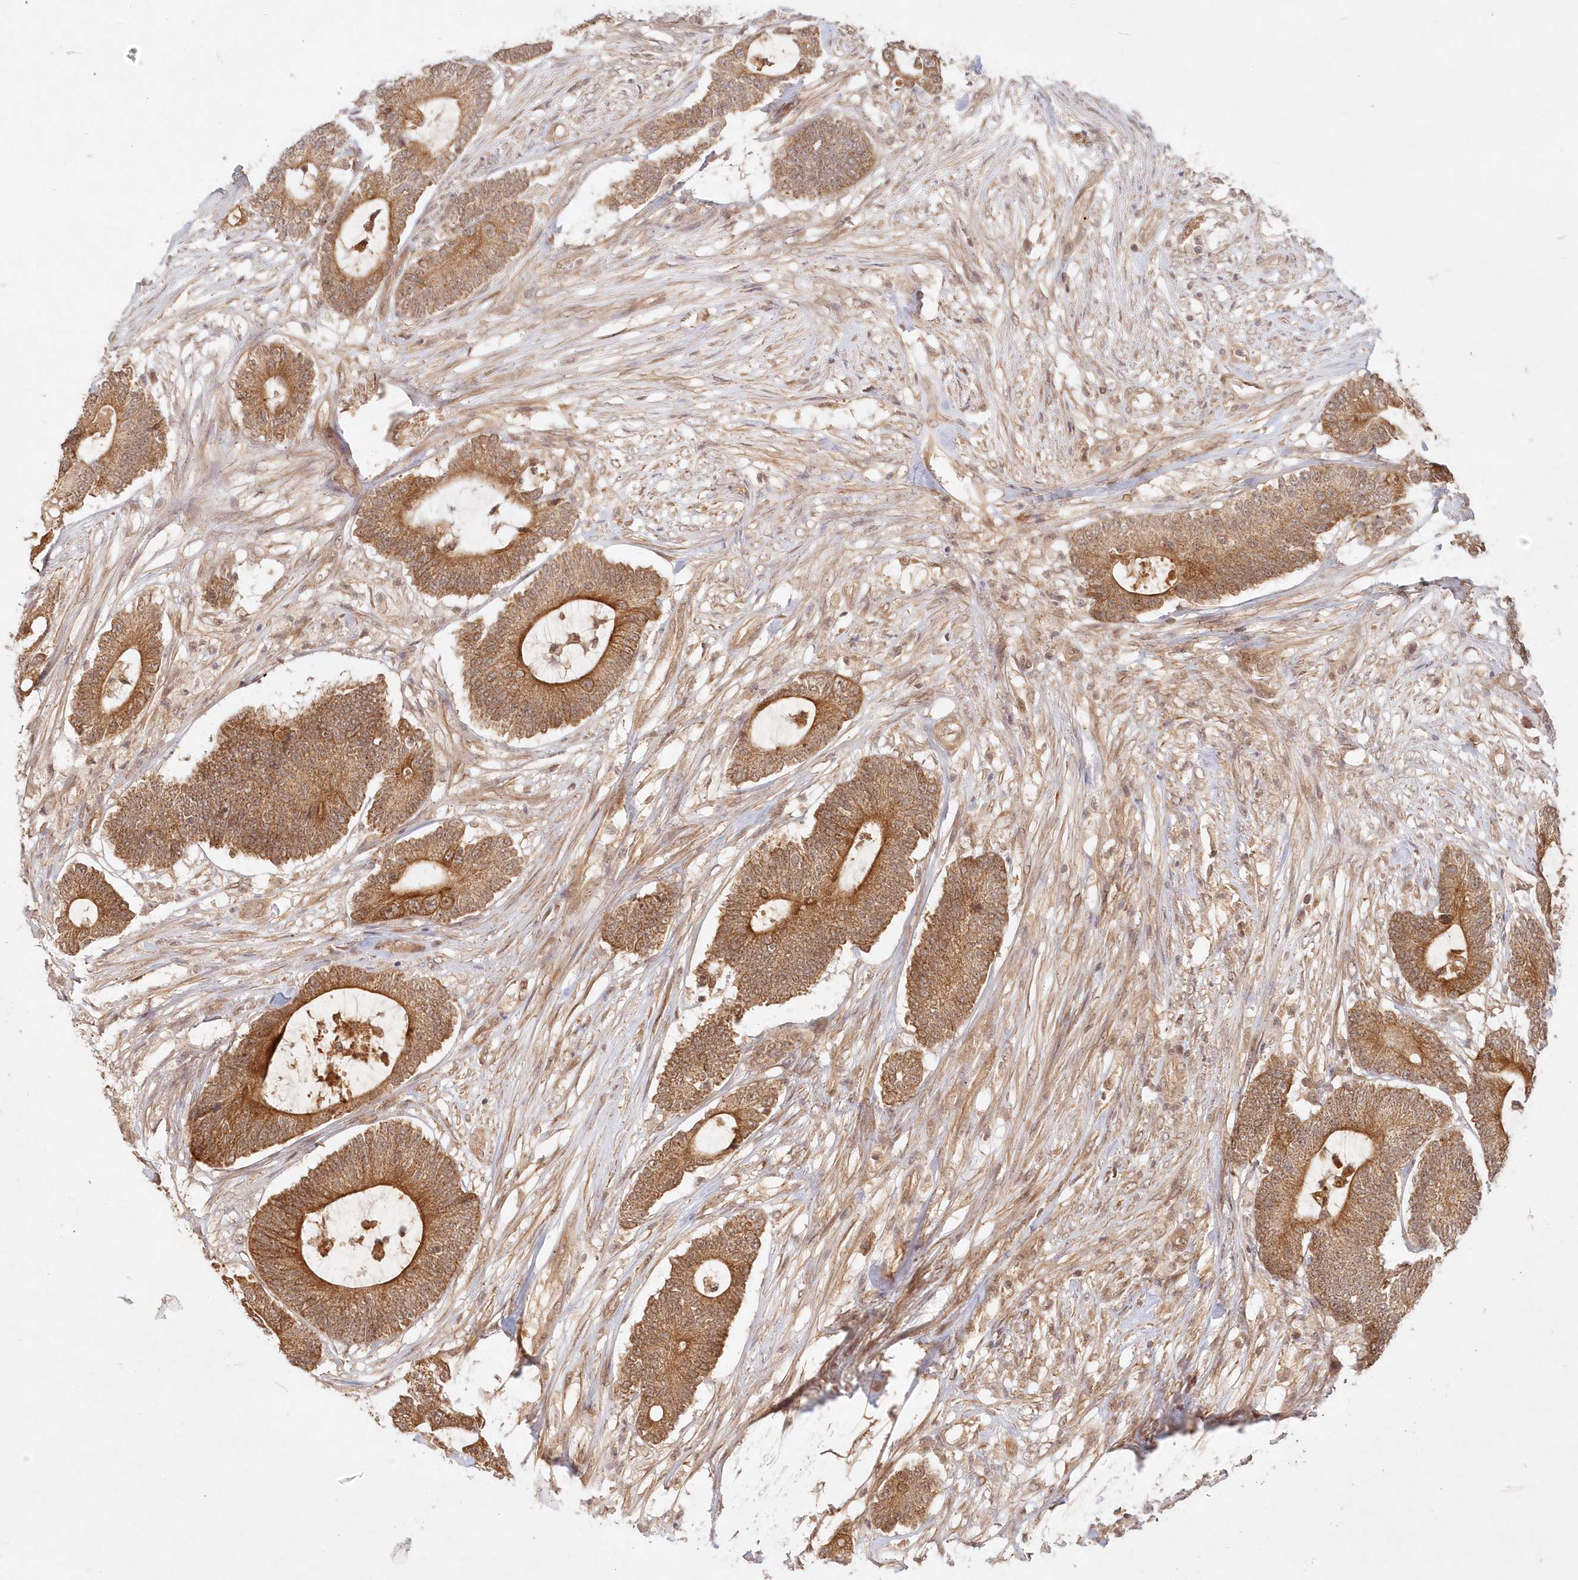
{"staining": {"intensity": "moderate", "quantity": ">75%", "location": "cytoplasmic/membranous,nuclear"}, "tissue": "colorectal cancer", "cell_type": "Tumor cells", "image_type": "cancer", "snomed": [{"axis": "morphology", "description": "Adenocarcinoma, NOS"}, {"axis": "topography", "description": "Colon"}], "caption": "A brown stain labels moderate cytoplasmic/membranous and nuclear expression of a protein in colorectal adenocarcinoma tumor cells.", "gene": "KIAA0232", "patient": {"sex": "female", "age": 84}}